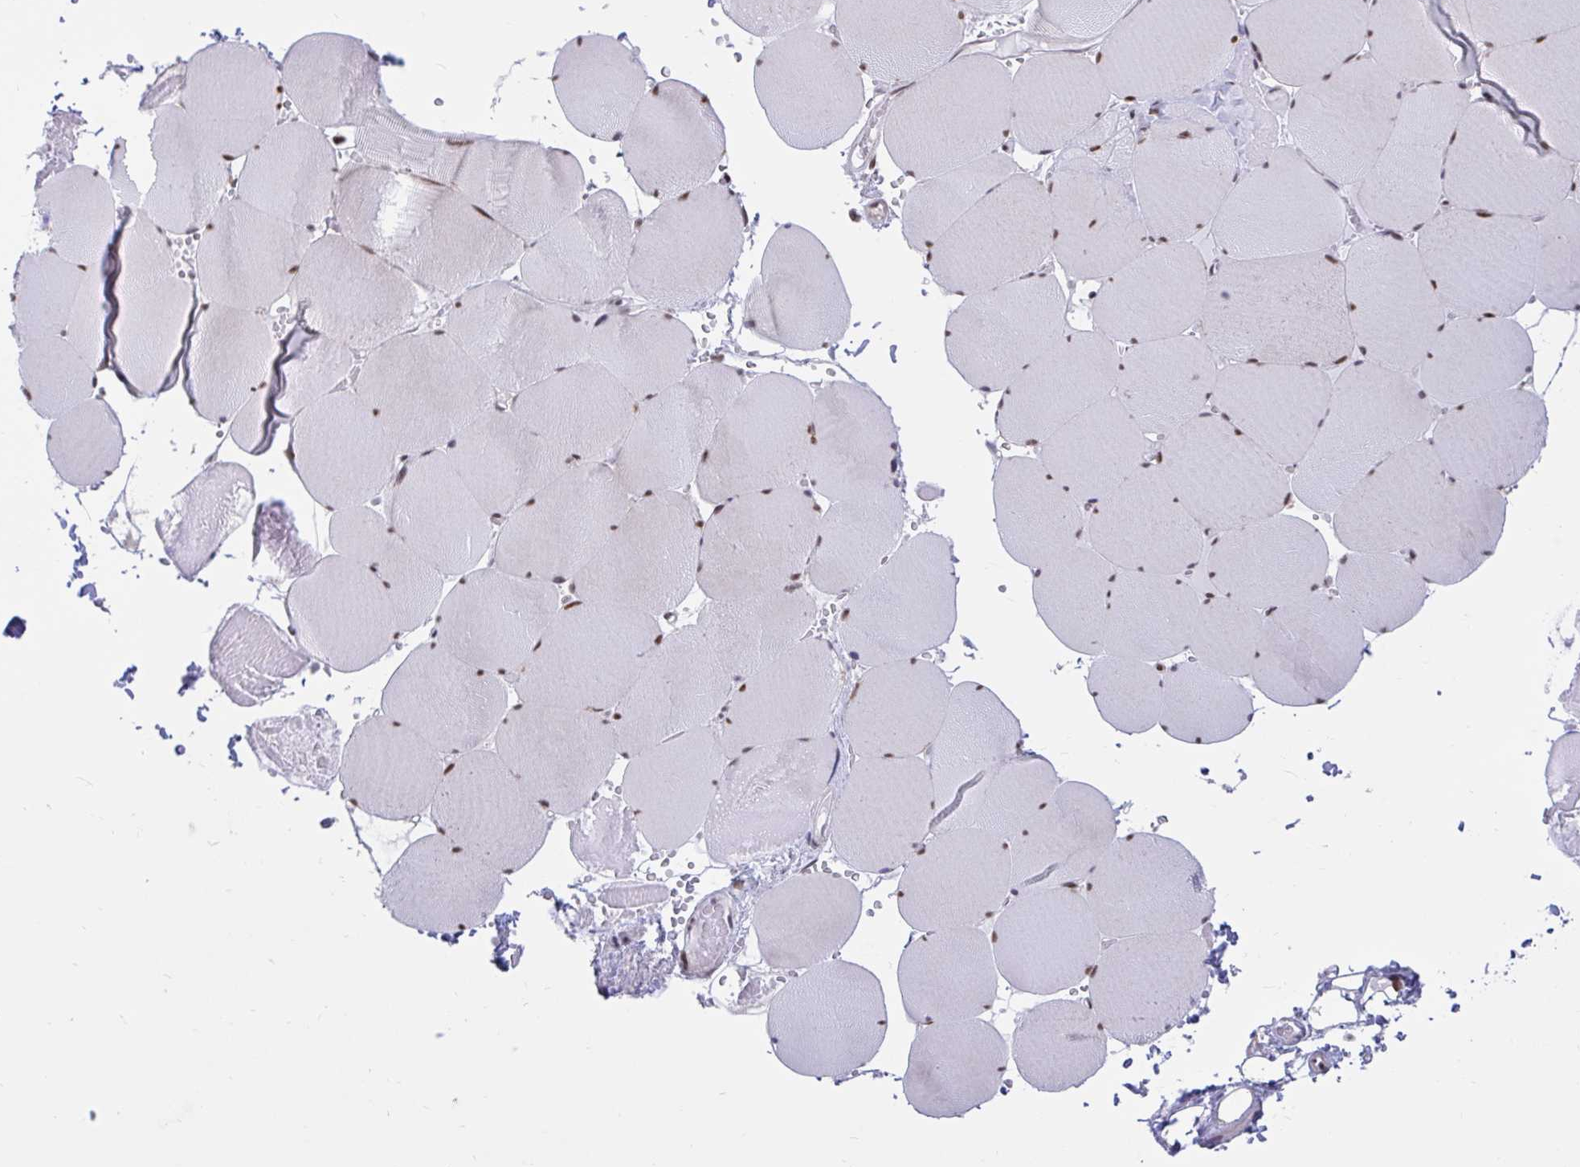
{"staining": {"intensity": "weak", "quantity": "25%-75%", "location": "nuclear"}, "tissue": "skeletal muscle", "cell_type": "Myocytes", "image_type": "normal", "snomed": [{"axis": "morphology", "description": "Normal tissue, NOS"}, {"axis": "topography", "description": "Skeletal muscle"}, {"axis": "topography", "description": "Head-Neck"}], "caption": "Normal skeletal muscle was stained to show a protein in brown. There is low levels of weak nuclear staining in approximately 25%-75% of myocytes. (brown staining indicates protein expression, while blue staining denotes nuclei).", "gene": "PHF10", "patient": {"sex": "male", "age": 66}}